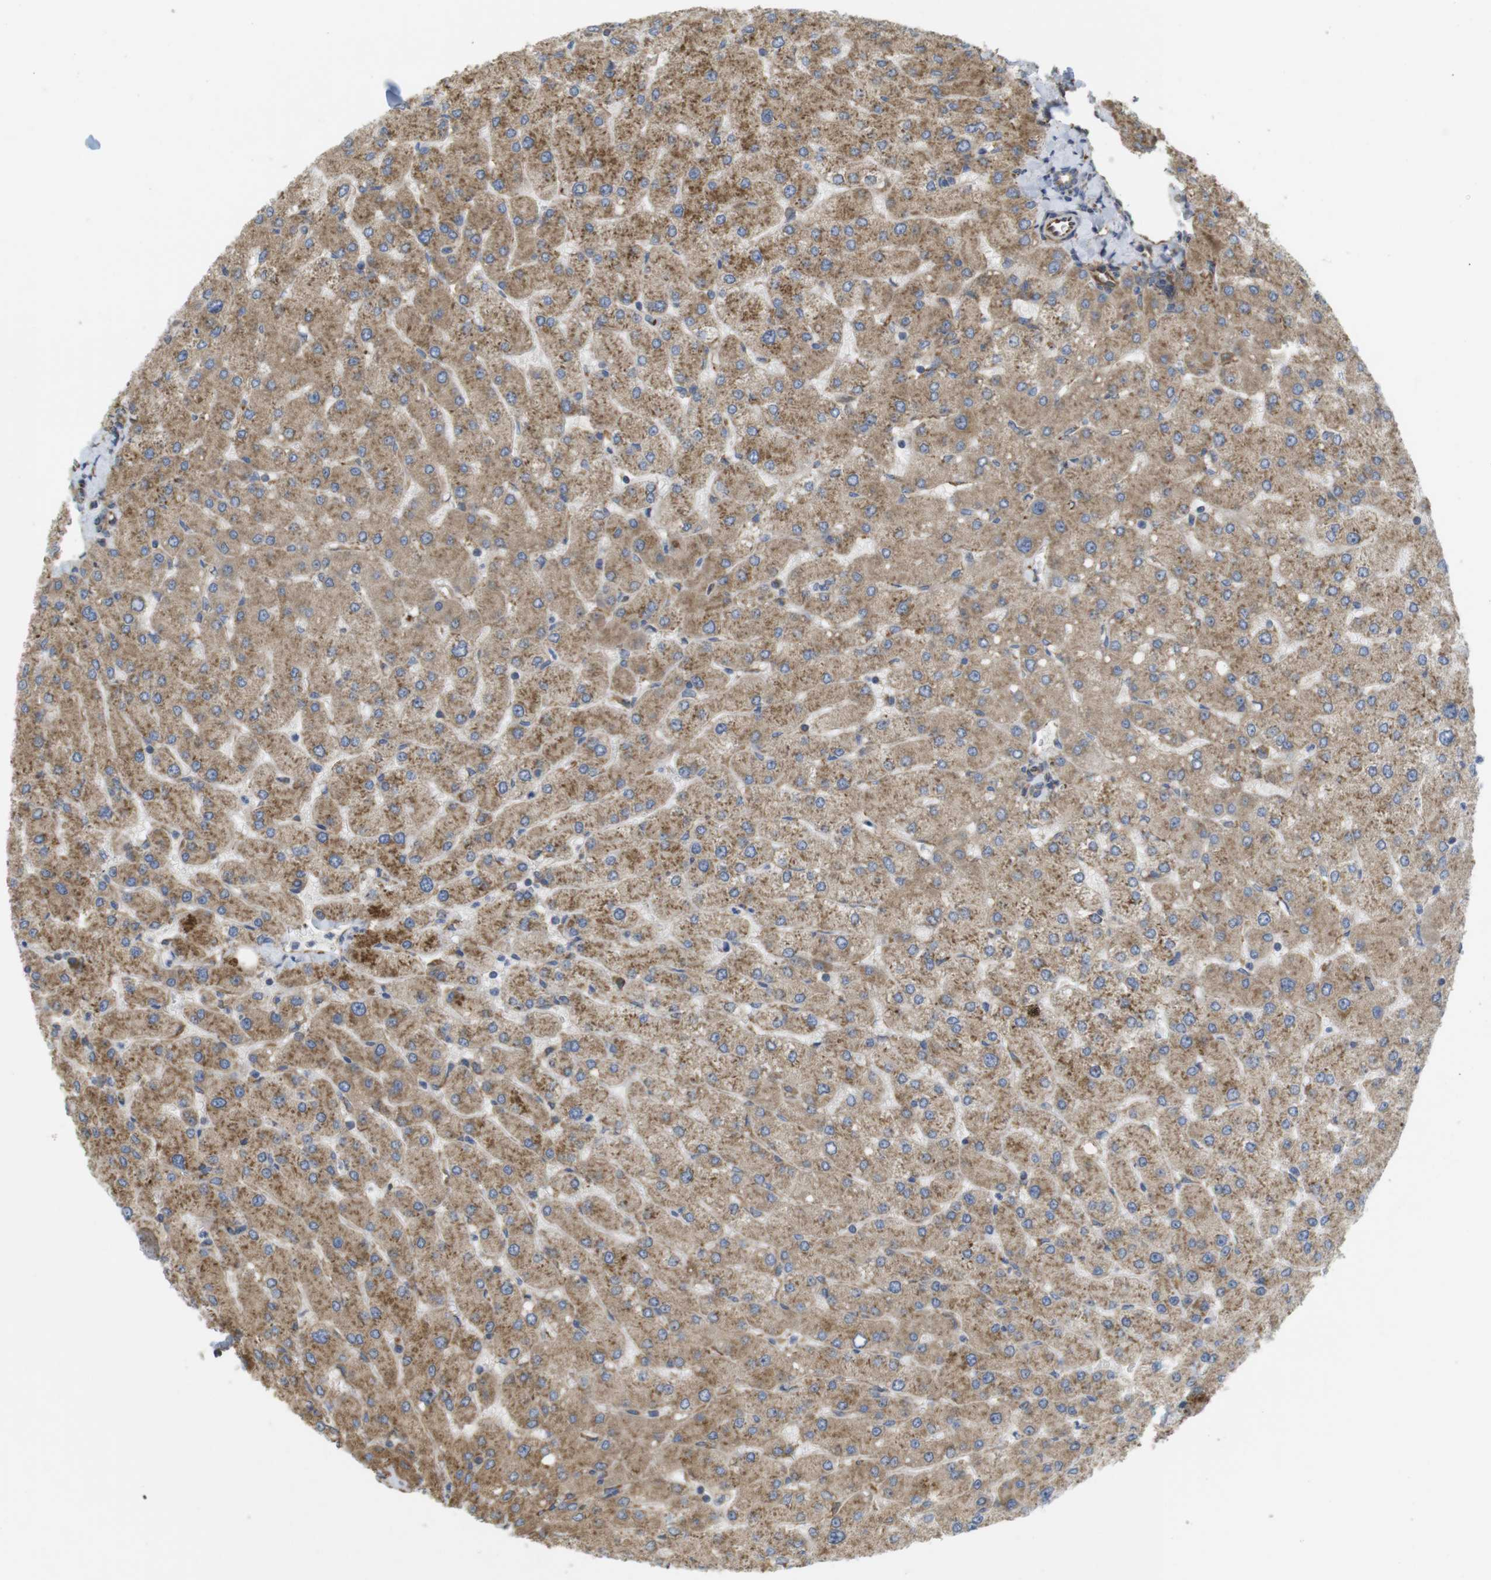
{"staining": {"intensity": "moderate", "quantity": ">75%", "location": "cytoplasmic/membranous"}, "tissue": "liver", "cell_type": "Cholangiocytes", "image_type": "normal", "snomed": [{"axis": "morphology", "description": "Normal tissue, NOS"}, {"axis": "topography", "description": "Liver"}], "caption": "Protein expression by immunohistochemistry displays moderate cytoplasmic/membranous staining in approximately >75% of cholangiocytes in benign liver. (DAB (3,3'-diaminobenzidine) IHC, brown staining for protein, blue staining for nuclei).", "gene": "PCNX2", "patient": {"sex": "male", "age": 55}}